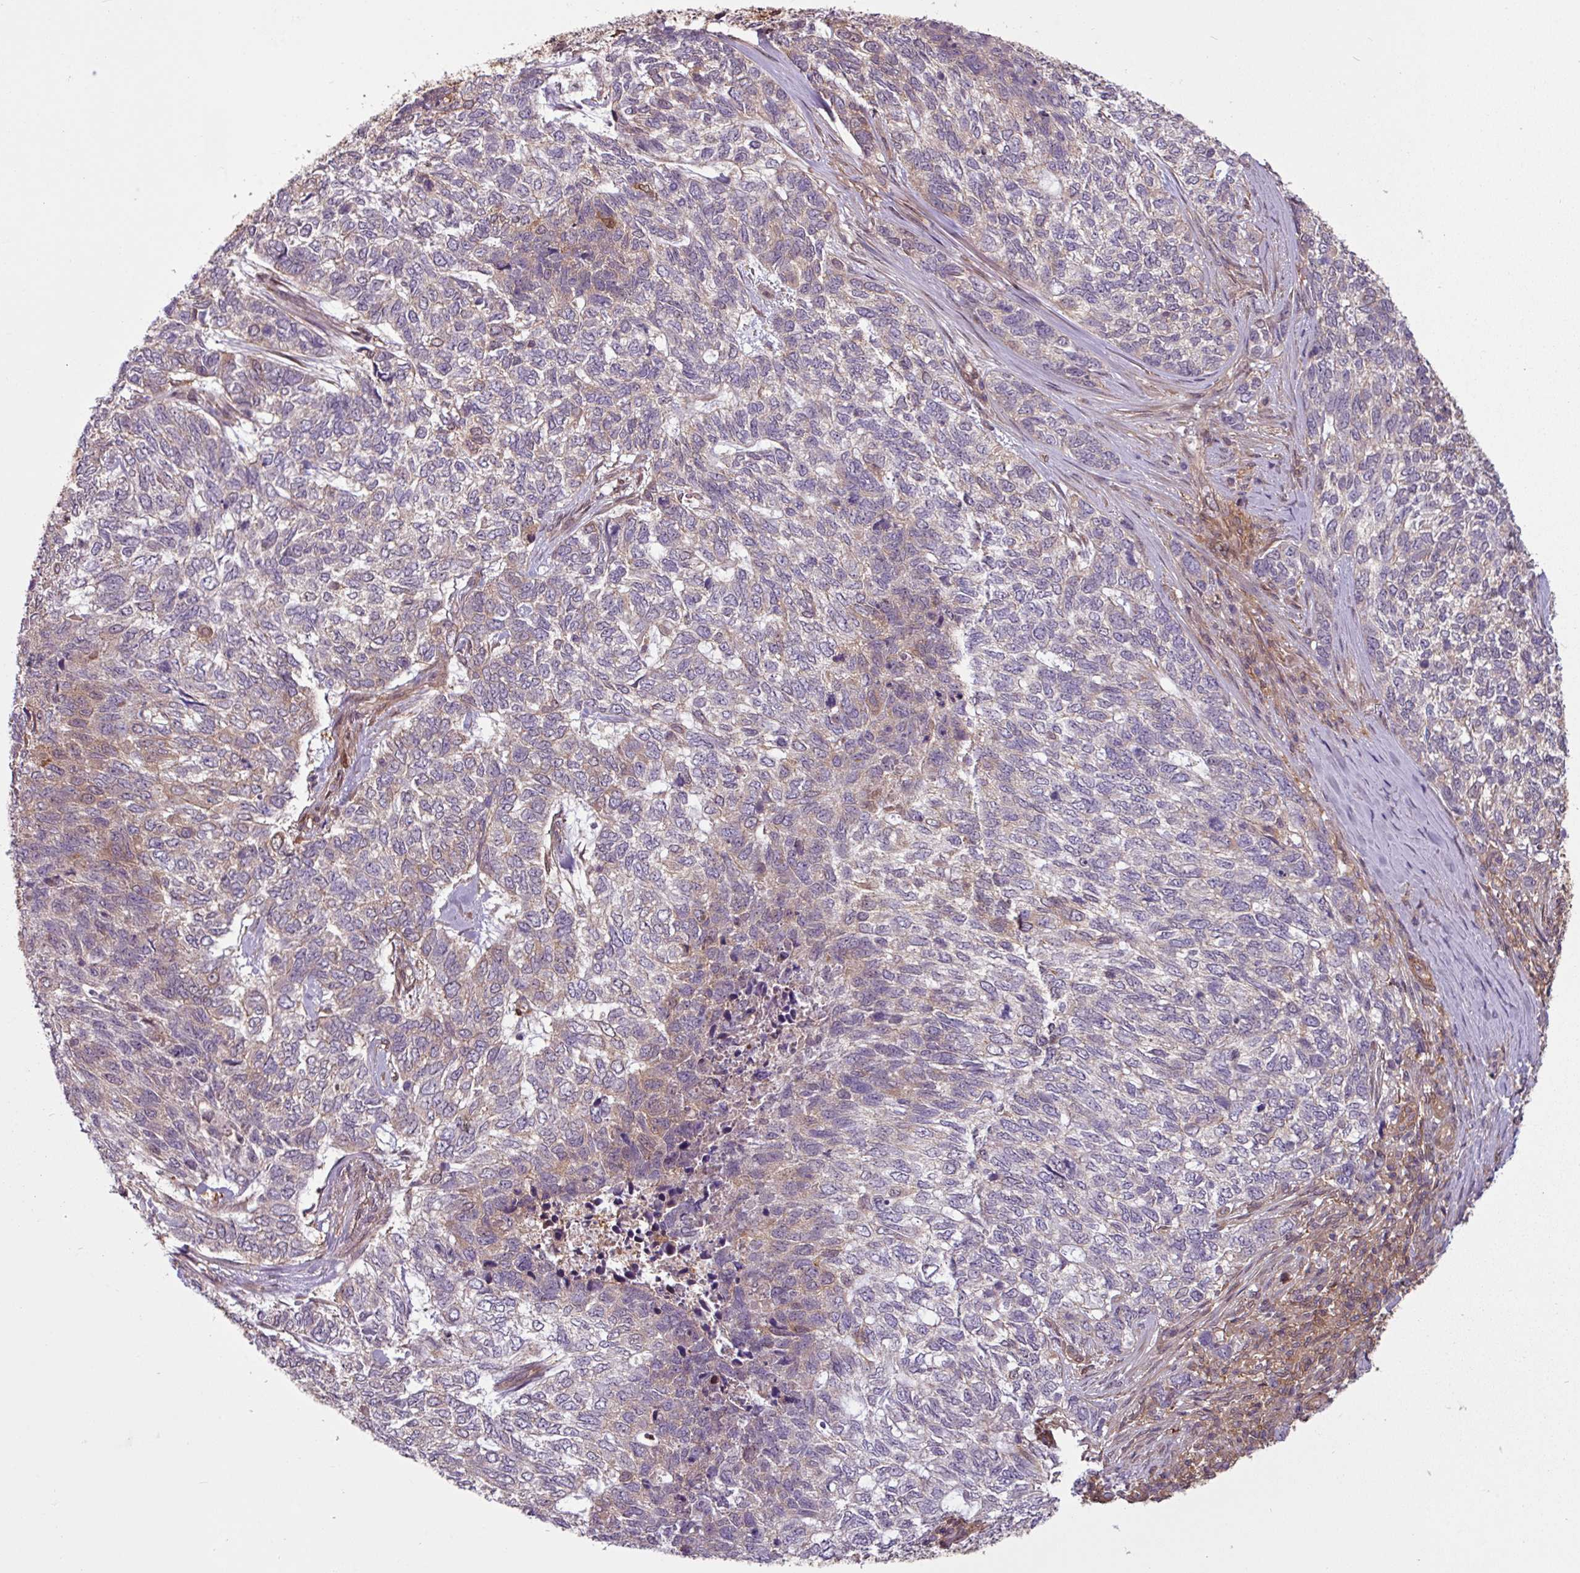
{"staining": {"intensity": "weak", "quantity": "<25%", "location": "cytoplasmic/membranous"}, "tissue": "skin cancer", "cell_type": "Tumor cells", "image_type": "cancer", "snomed": [{"axis": "morphology", "description": "Basal cell carcinoma"}, {"axis": "topography", "description": "Skin"}], "caption": "DAB (3,3'-diaminobenzidine) immunohistochemical staining of skin cancer (basal cell carcinoma) reveals no significant positivity in tumor cells. (Immunohistochemistry (ihc), brightfield microscopy, high magnification).", "gene": "SH3BGRL", "patient": {"sex": "female", "age": 65}}